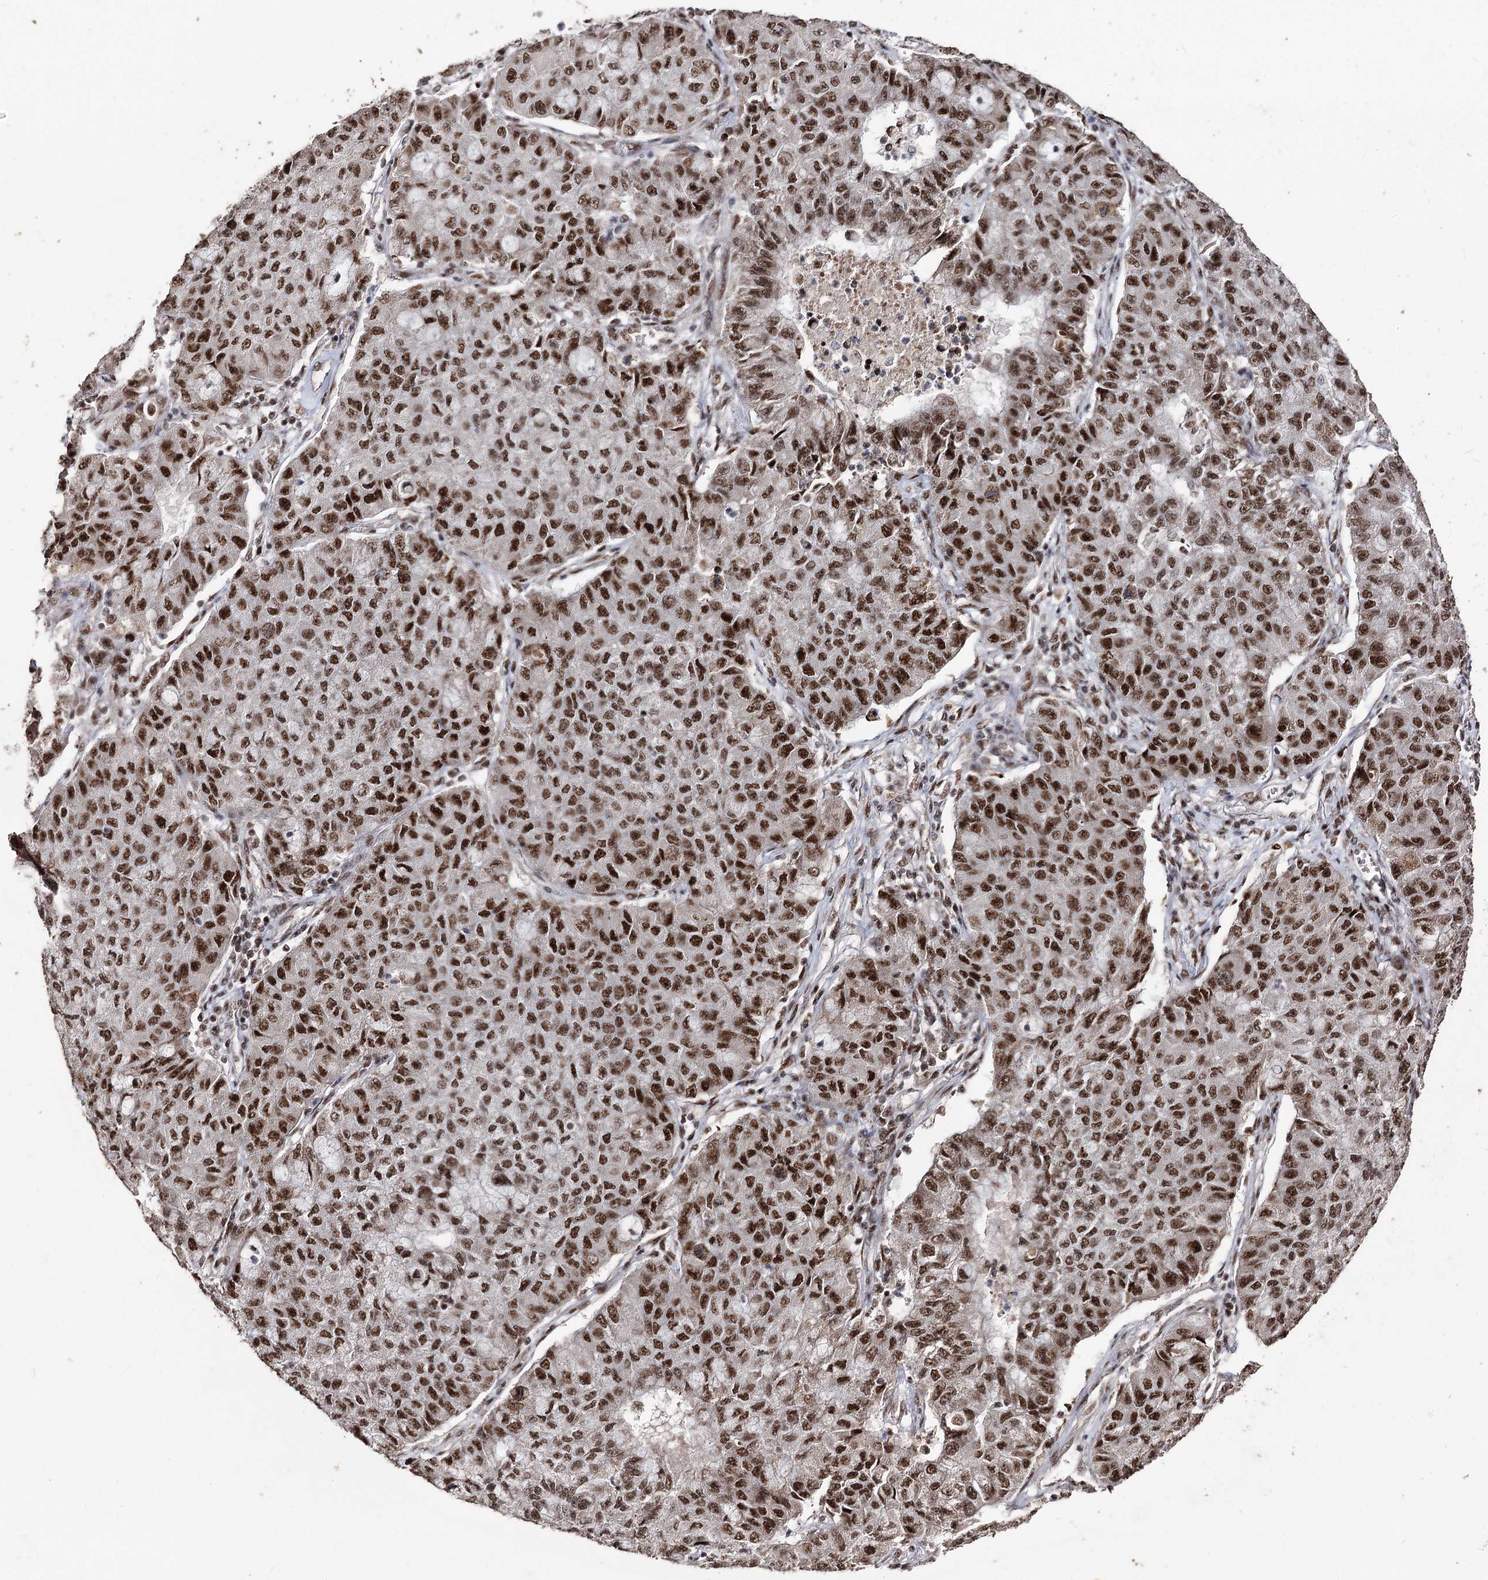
{"staining": {"intensity": "strong", "quantity": ">75%", "location": "nuclear"}, "tissue": "lung cancer", "cell_type": "Tumor cells", "image_type": "cancer", "snomed": [{"axis": "morphology", "description": "Squamous cell carcinoma, NOS"}, {"axis": "topography", "description": "Lung"}], "caption": "Tumor cells demonstrate strong nuclear positivity in about >75% of cells in lung cancer.", "gene": "U2SURP", "patient": {"sex": "male", "age": 74}}